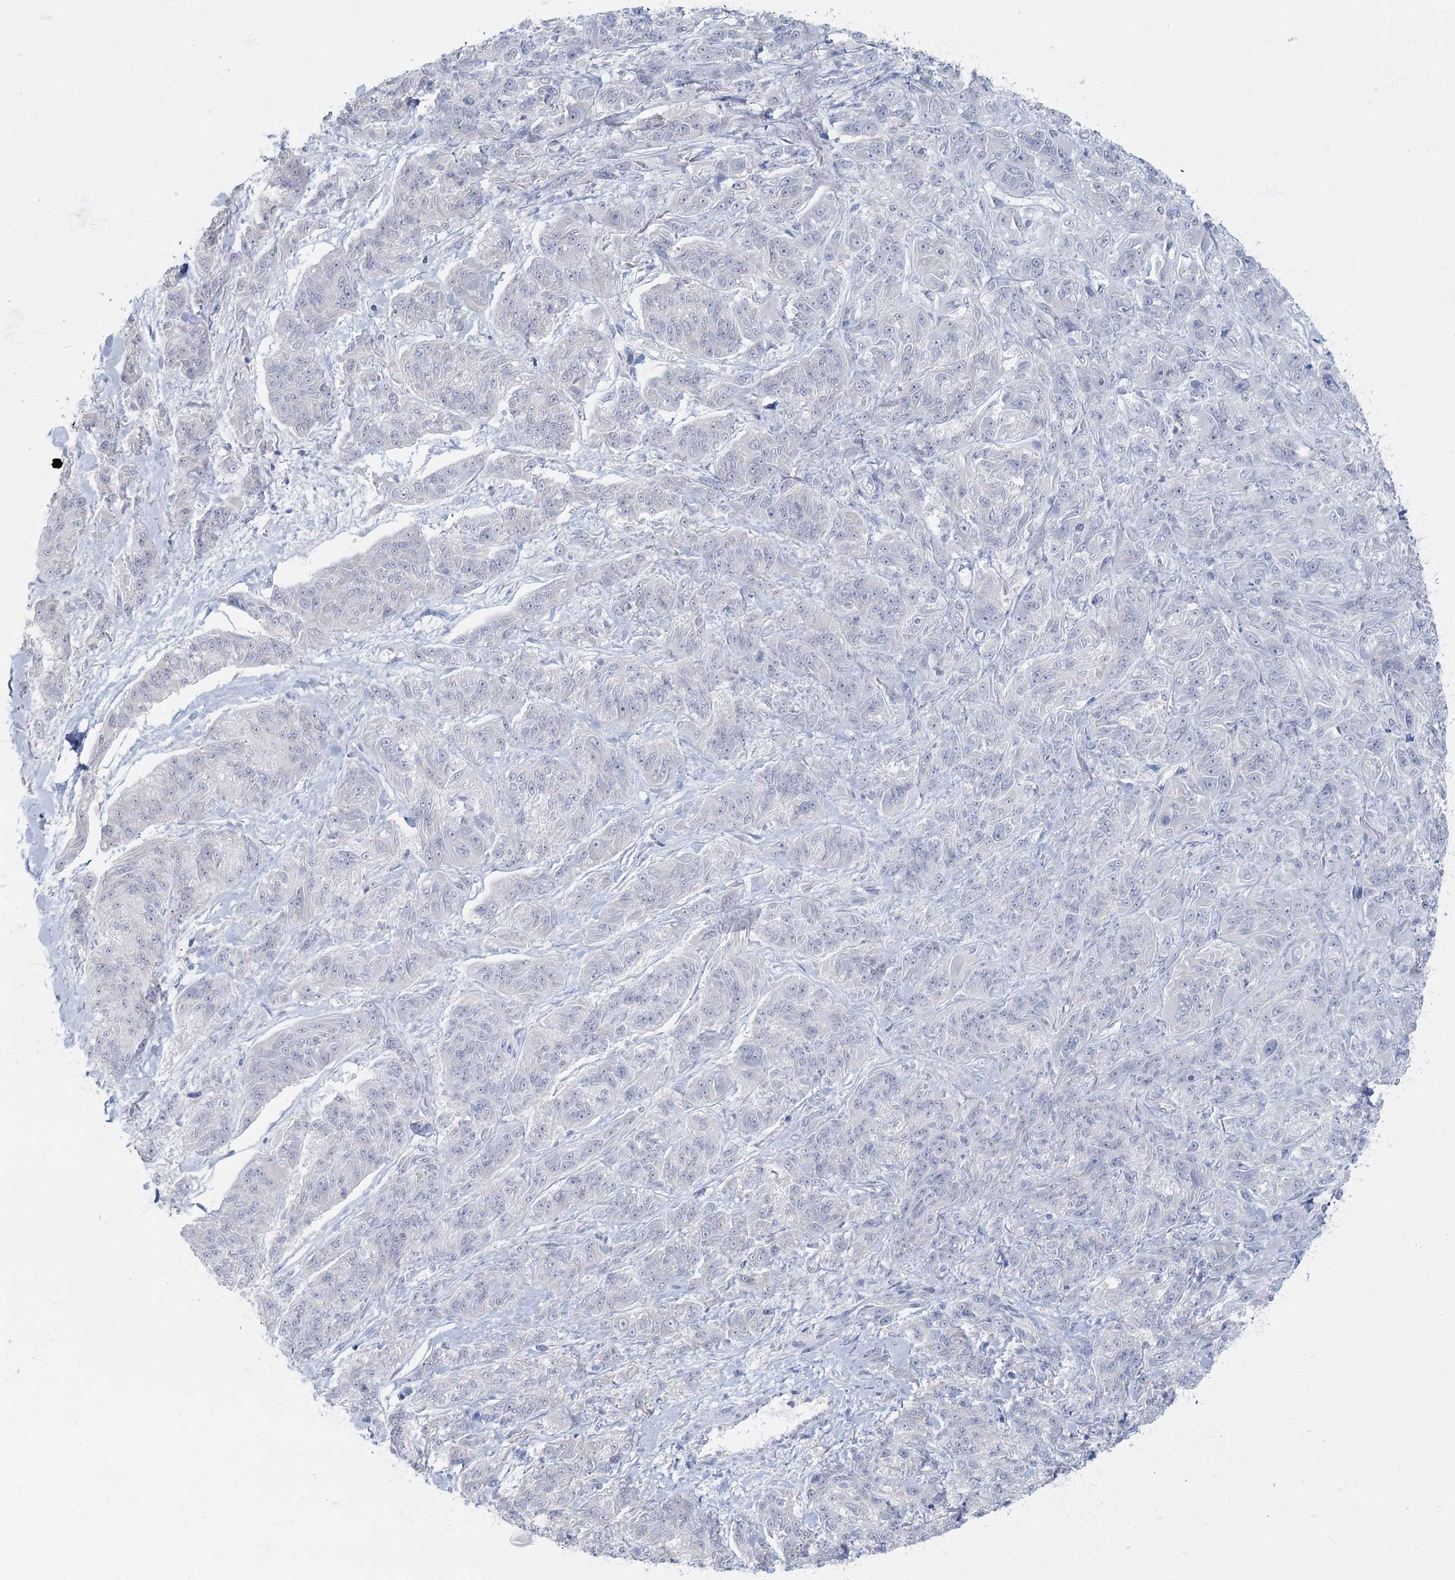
{"staining": {"intensity": "negative", "quantity": "none", "location": "none"}, "tissue": "melanoma", "cell_type": "Tumor cells", "image_type": "cancer", "snomed": [{"axis": "morphology", "description": "Malignant melanoma, NOS"}, {"axis": "topography", "description": "Skin"}], "caption": "DAB immunohistochemical staining of malignant melanoma shows no significant staining in tumor cells.", "gene": "FAM110C", "patient": {"sex": "male", "age": 53}}